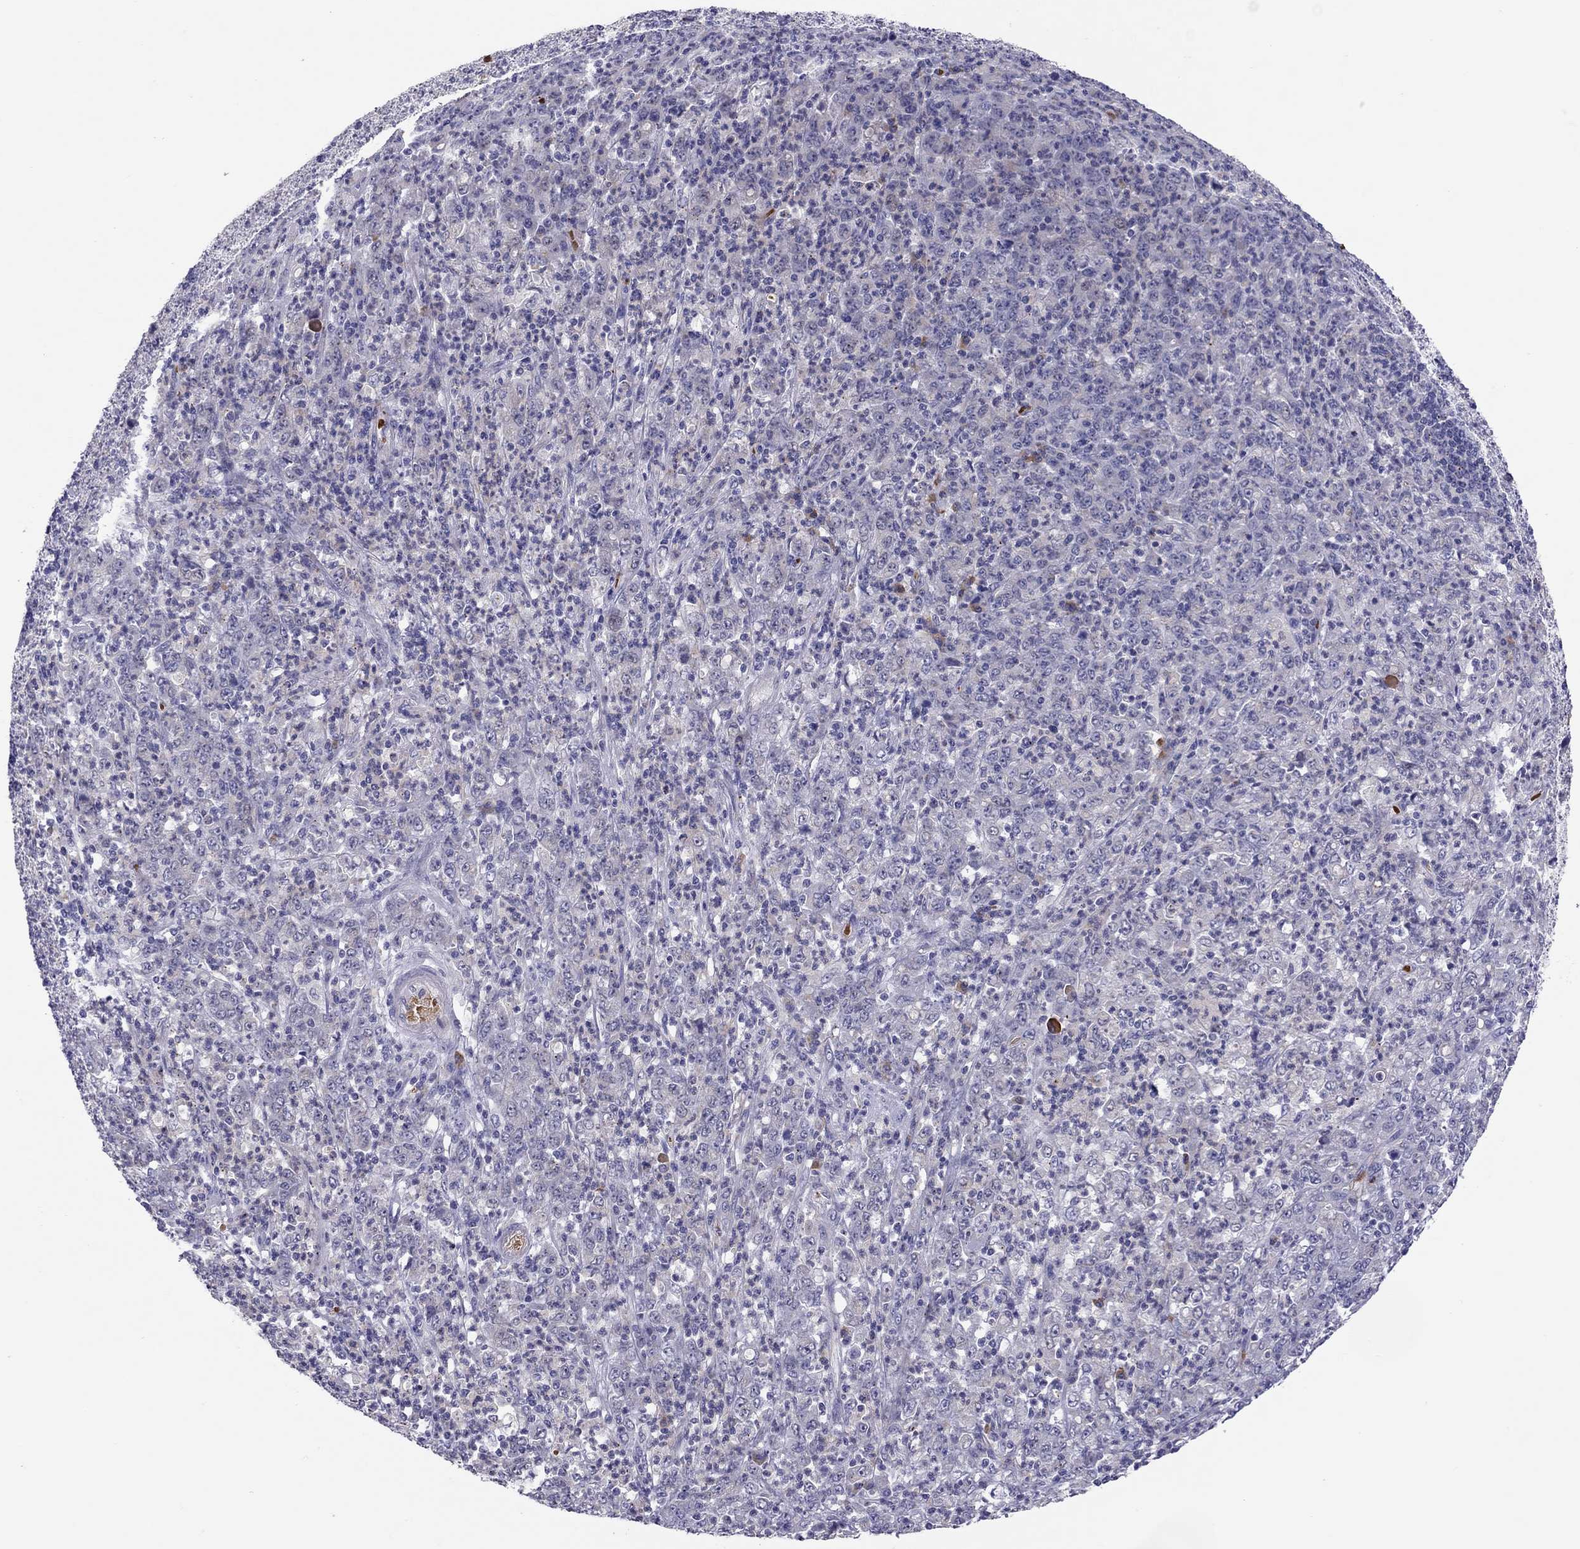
{"staining": {"intensity": "negative", "quantity": "none", "location": "none"}, "tissue": "stomach cancer", "cell_type": "Tumor cells", "image_type": "cancer", "snomed": [{"axis": "morphology", "description": "Adenocarcinoma, NOS"}, {"axis": "topography", "description": "Stomach, lower"}], "caption": "Tumor cells show no significant staining in stomach adenocarcinoma.", "gene": "FRMD1", "patient": {"sex": "female", "age": 71}}